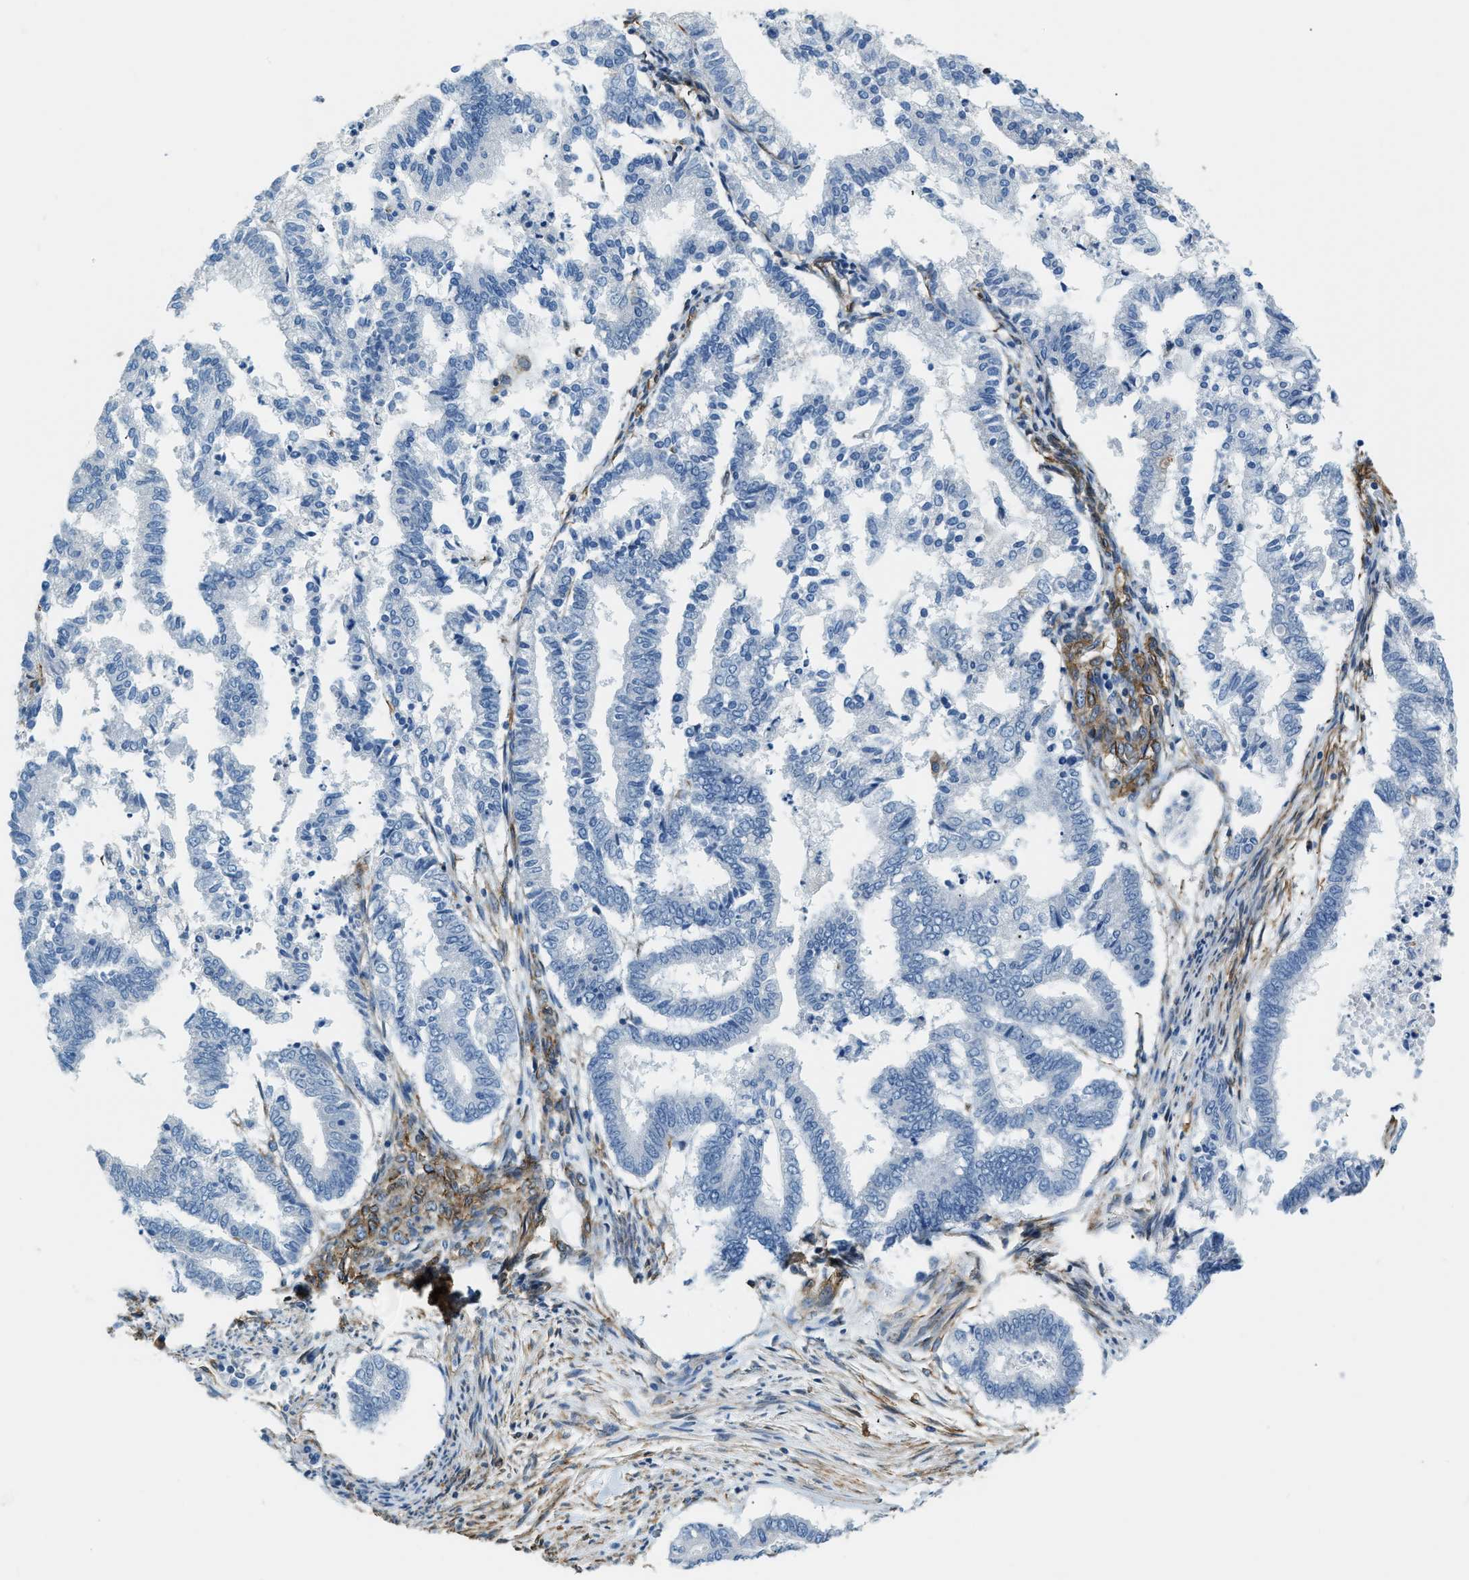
{"staining": {"intensity": "negative", "quantity": "none", "location": "none"}, "tissue": "endometrial cancer", "cell_type": "Tumor cells", "image_type": "cancer", "snomed": [{"axis": "morphology", "description": "Necrosis, NOS"}, {"axis": "morphology", "description": "Adenocarcinoma, NOS"}, {"axis": "topography", "description": "Endometrium"}], "caption": "Immunohistochemistry micrograph of neoplastic tissue: endometrial adenocarcinoma stained with DAB (3,3'-diaminobenzidine) reveals no significant protein staining in tumor cells. Nuclei are stained in blue.", "gene": "TMEM43", "patient": {"sex": "female", "age": 79}}